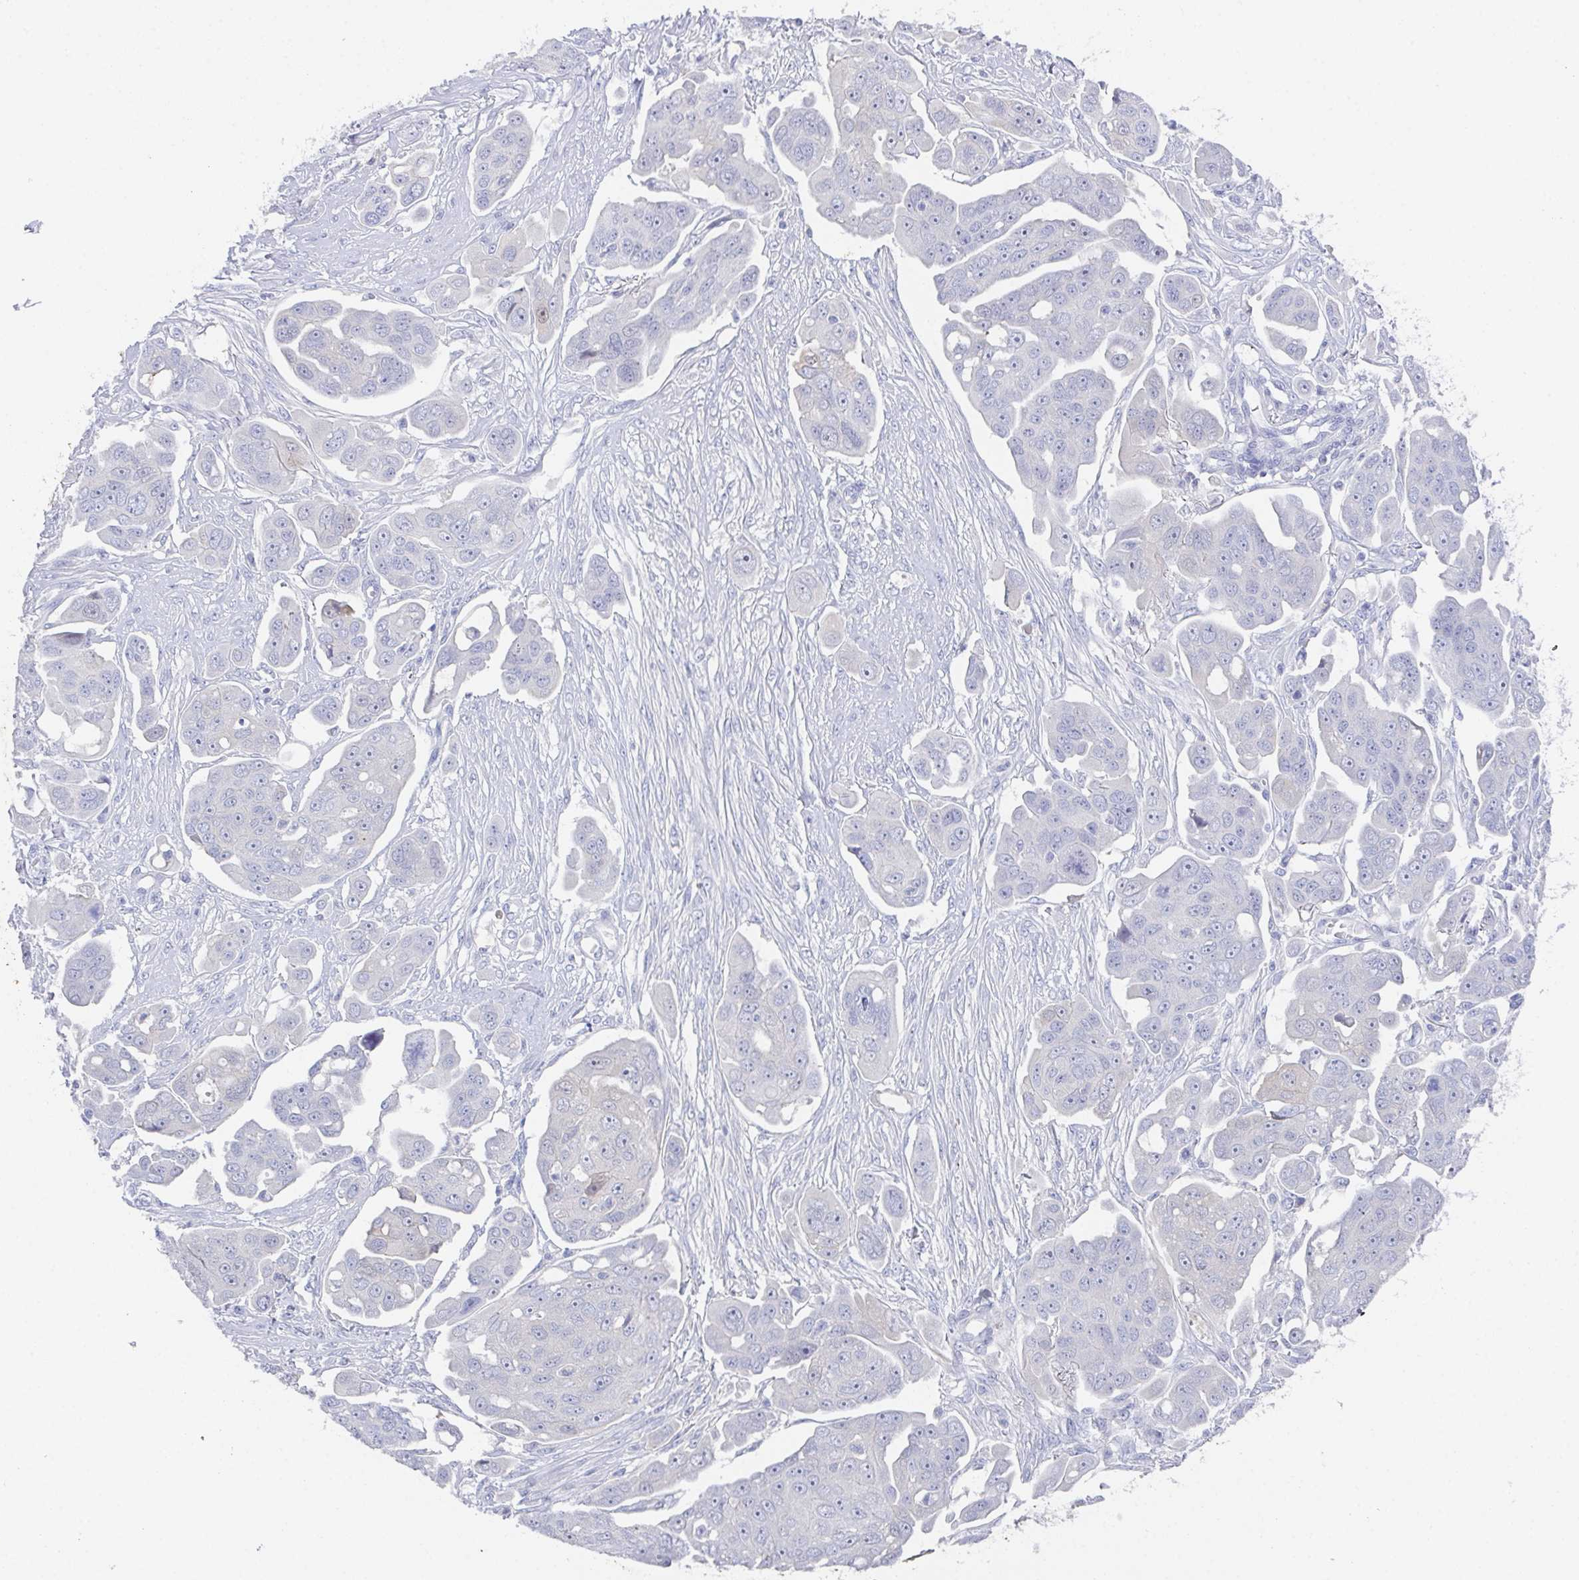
{"staining": {"intensity": "negative", "quantity": "none", "location": "none"}, "tissue": "ovarian cancer", "cell_type": "Tumor cells", "image_type": "cancer", "snomed": [{"axis": "morphology", "description": "Carcinoma, endometroid"}, {"axis": "topography", "description": "Ovary"}], "caption": "There is no significant staining in tumor cells of ovarian endometroid carcinoma.", "gene": "SSC4D", "patient": {"sex": "female", "age": 70}}